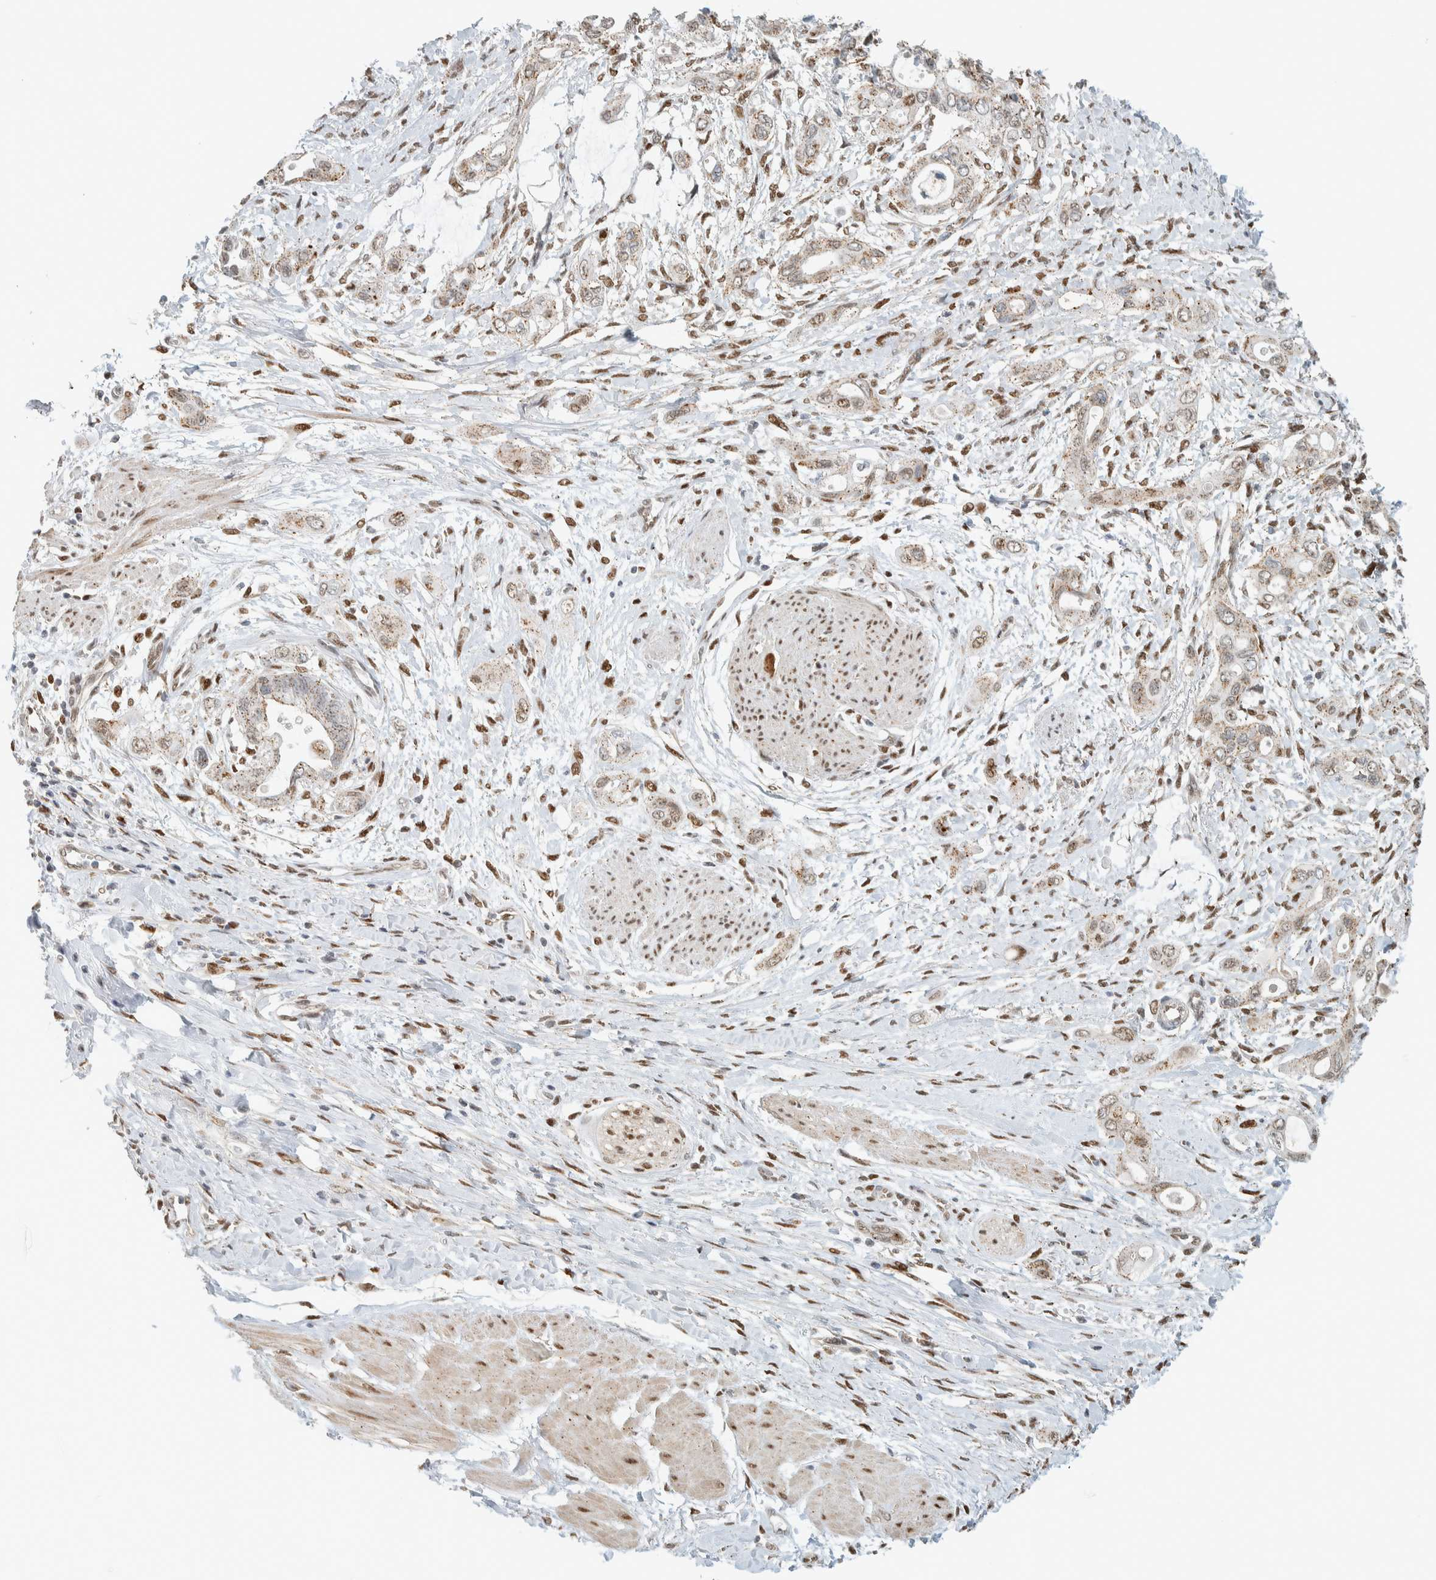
{"staining": {"intensity": "moderate", "quantity": "25%-75%", "location": "cytoplasmic/membranous,nuclear"}, "tissue": "pancreatic cancer", "cell_type": "Tumor cells", "image_type": "cancer", "snomed": [{"axis": "morphology", "description": "Adenocarcinoma, NOS"}, {"axis": "topography", "description": "Pancreas"}], "caption": "Protein staining by immunohistochemistry displays moderate cytoplasmic/membranous and nuclear positivity in about 25%-75% of tumor cells in adenocarcinoma (pancreatic). Using DAB (brown) and hematoxylin (blue) stains, captured at high magnification using brightfield microscopy.", "gene": "TFE3", "patient": {"sex": "male", "age": 59}}